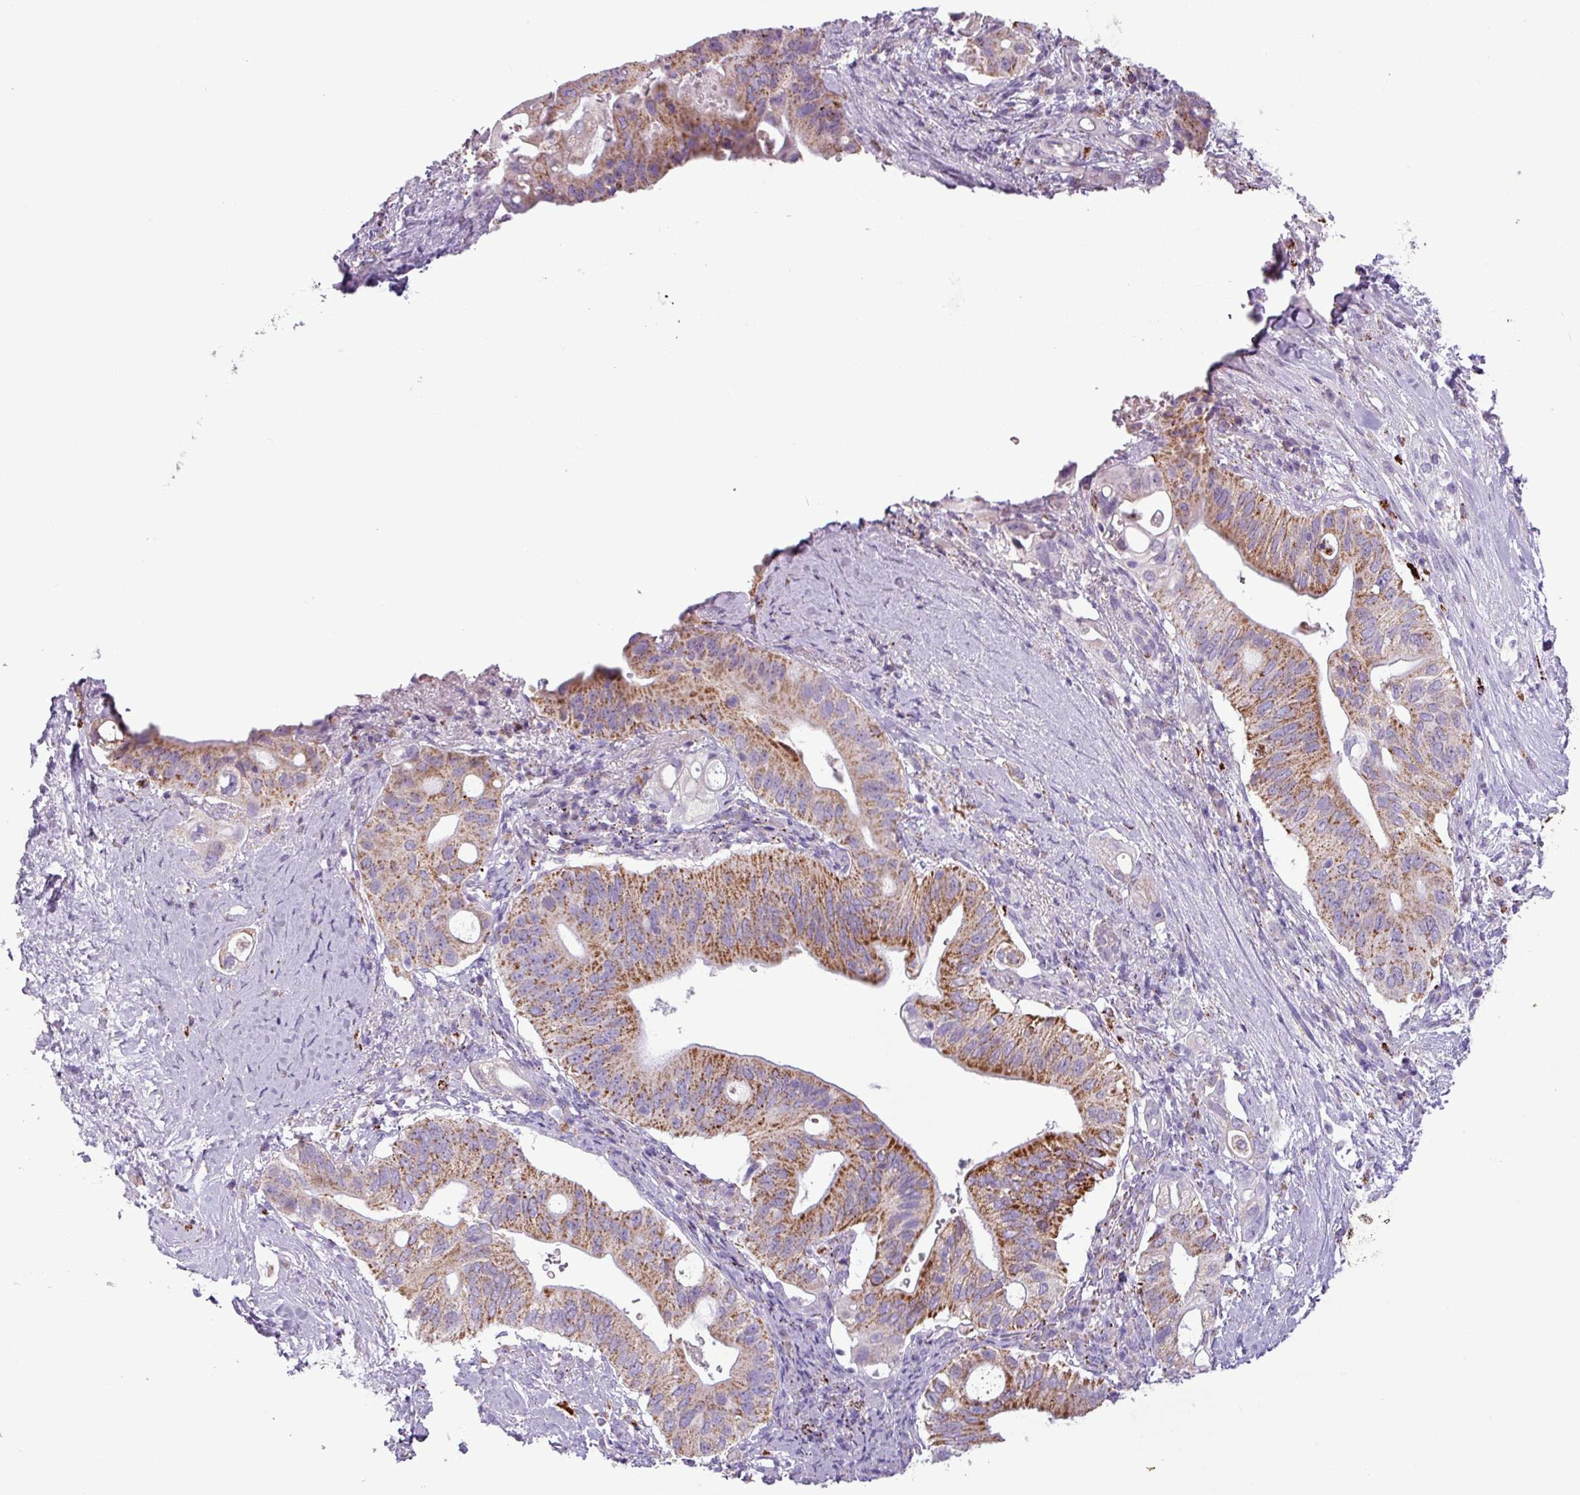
{"staining": {"intensity": "moderate", "quantity": ">75%", "location": "cytoplasmic/membranous"}, "tissue": "pancreatic cancer", "cell_type": "Tumor cells", "image_type": "cancer", "snomed": [{"axis": "morphology", "description": "Adenocarcinoma, NOS"}, {"axis": "topography", "description": "Pancreas"}], "caption": "Tumor cells exhibit moderate cytoplasmic/membranous expression in about >75% of cells in pancreatic cancer (adenocarcinoma). Nuclei are stained in blue.", "gene": "ZNF667", "patient": {"sex": "female", "age": 72}}